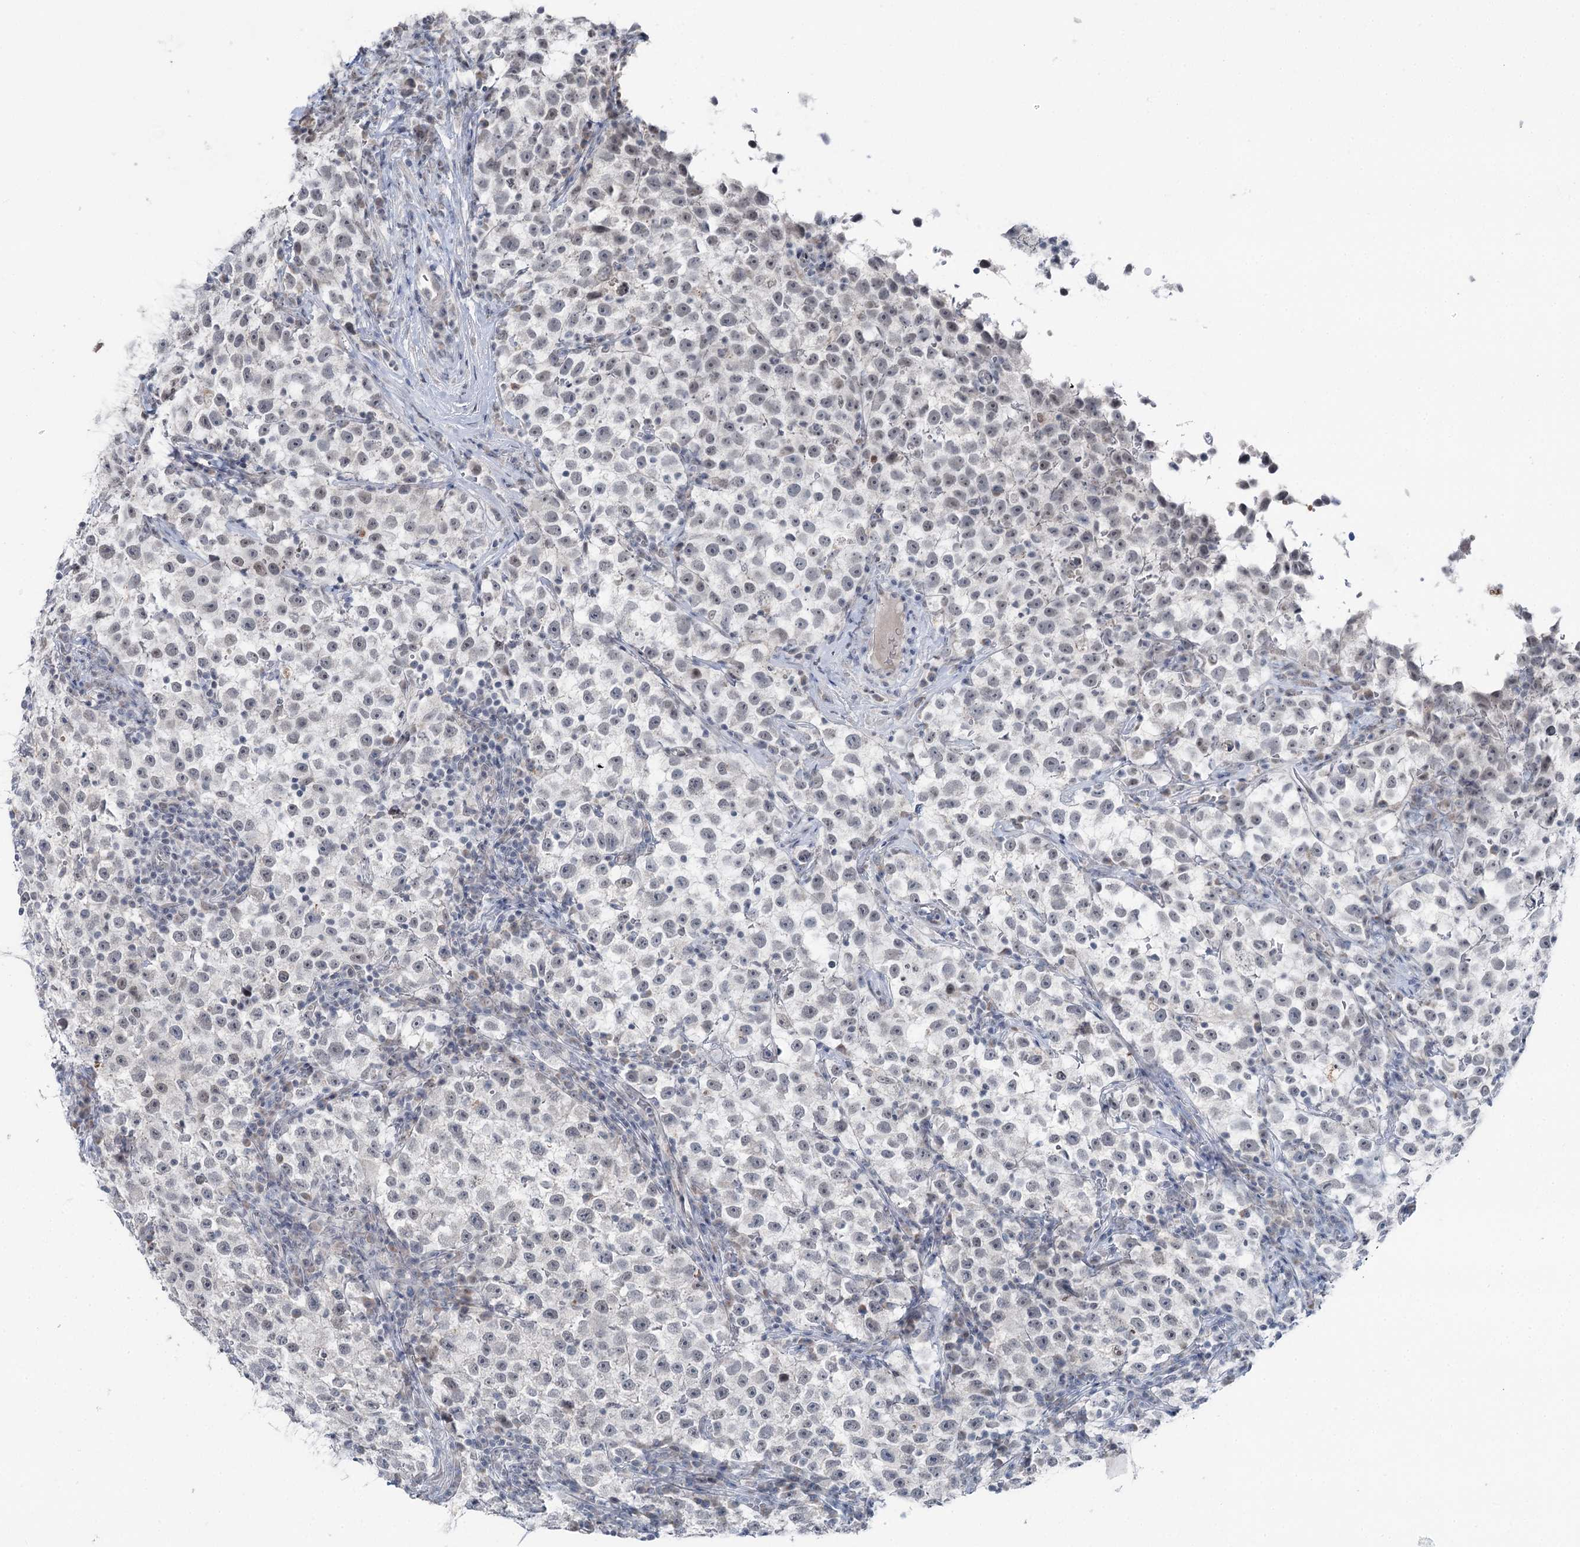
{"staining": {"intensity": "negative", "quantity": "none", "location": "none"}, "tissue": "testis cancer", "cell_type": "Tumor cells", "image_type": "cancer", "snomed": [{"axis": "morphology", "description": "Seminoma, NOS"}, {"axis": "topography", "description": "Testis"}], "caption": "This is an IHC micrograph of testis cancer. There is no expression in tumor cells.", "gene": "STEEP1", "patient": {"sex": "male", "age": 22}}